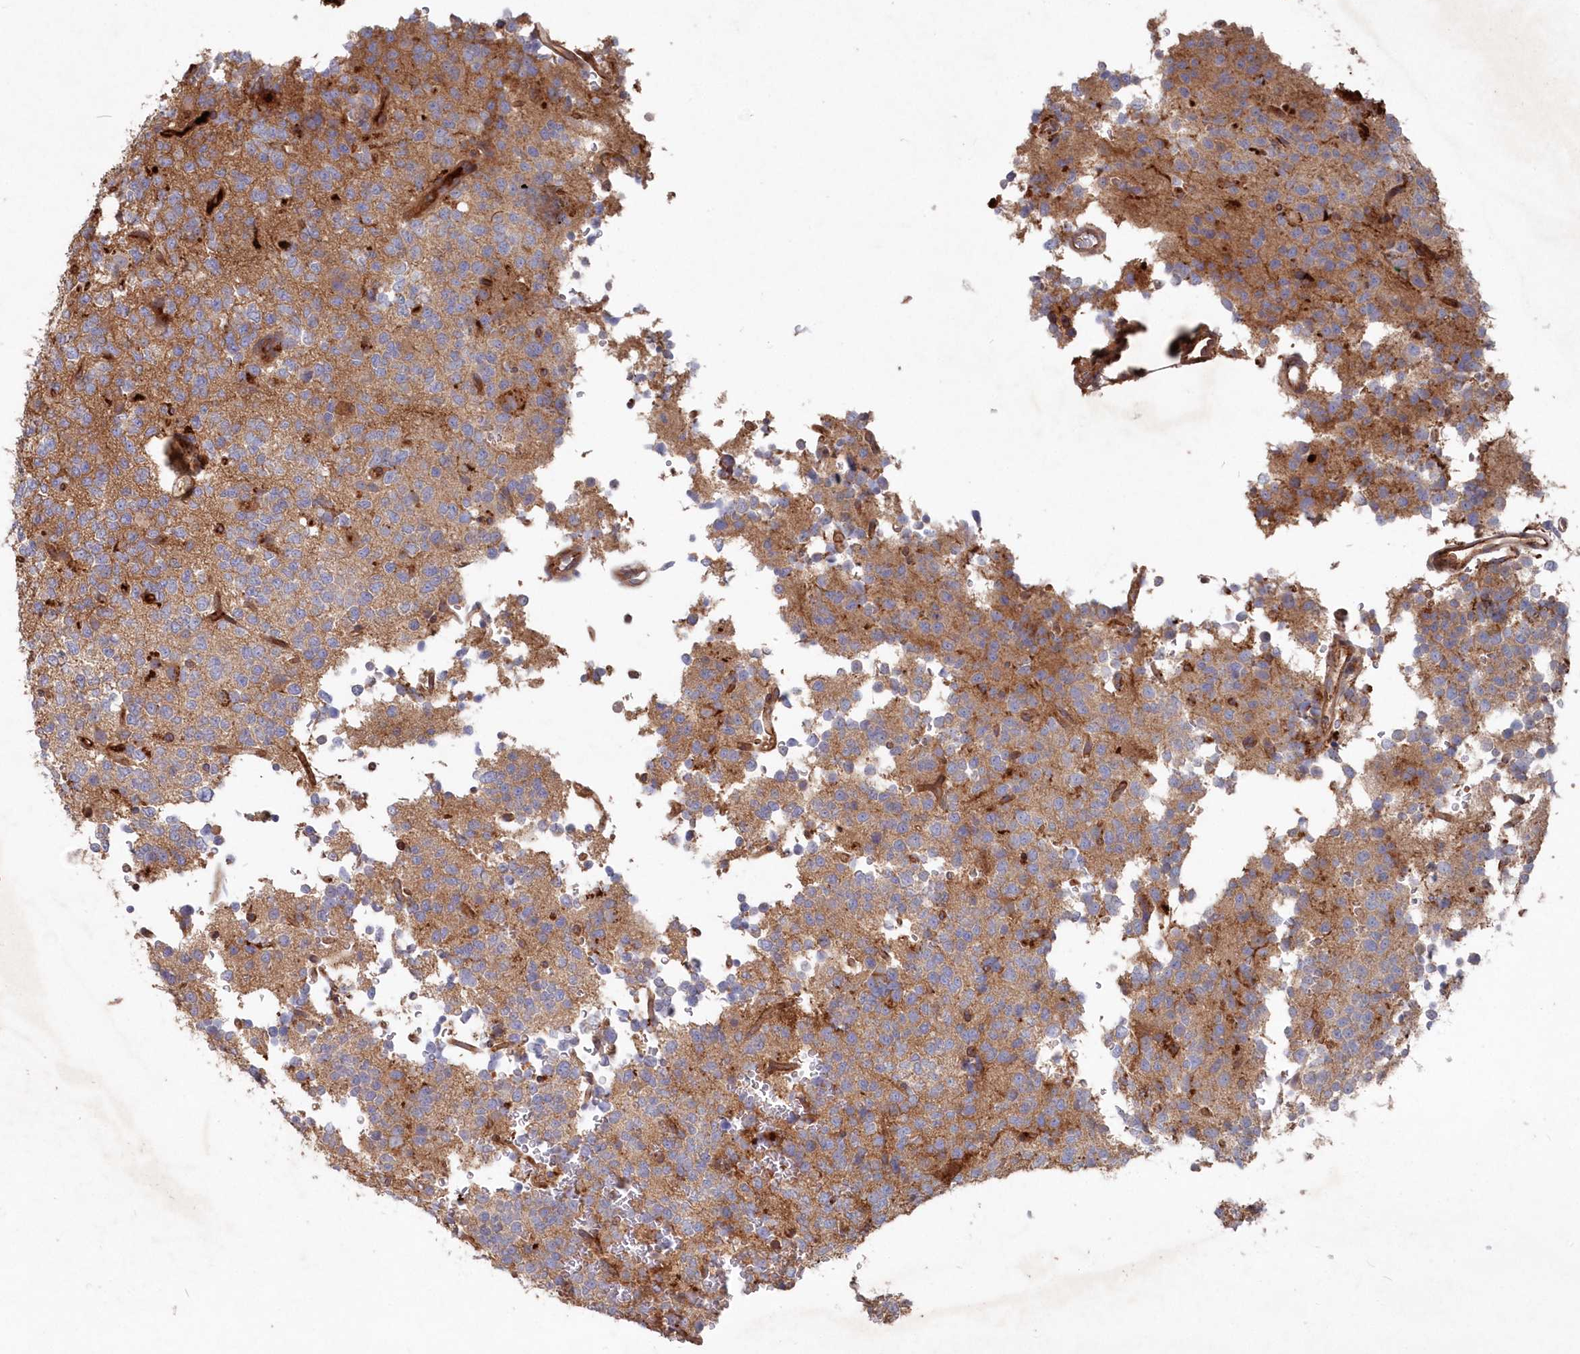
{"staining": {"intensity": "weak", "quantity": ">75%", "location": "cytoplasmic/membranous"}, "tissue": "glioma", "cell_type": "Tumor cells", "image_type": "cancer", "snomed": [{"axis": "morphology", "description": "Glioma, malignant, High grade"}, {"axis": "topography", "description": "Brain"}], "caption": "Malignant high-grade glioma was stained to show a protein in brown. There is low levels of weak cytoplasmic/membranous expression in about >75% of tumor cells. (Brightfield microscopy of DAB IHC at high magnification).", "gene": "ABHD14B", "patient": {"sex": "female", "age": 62}}